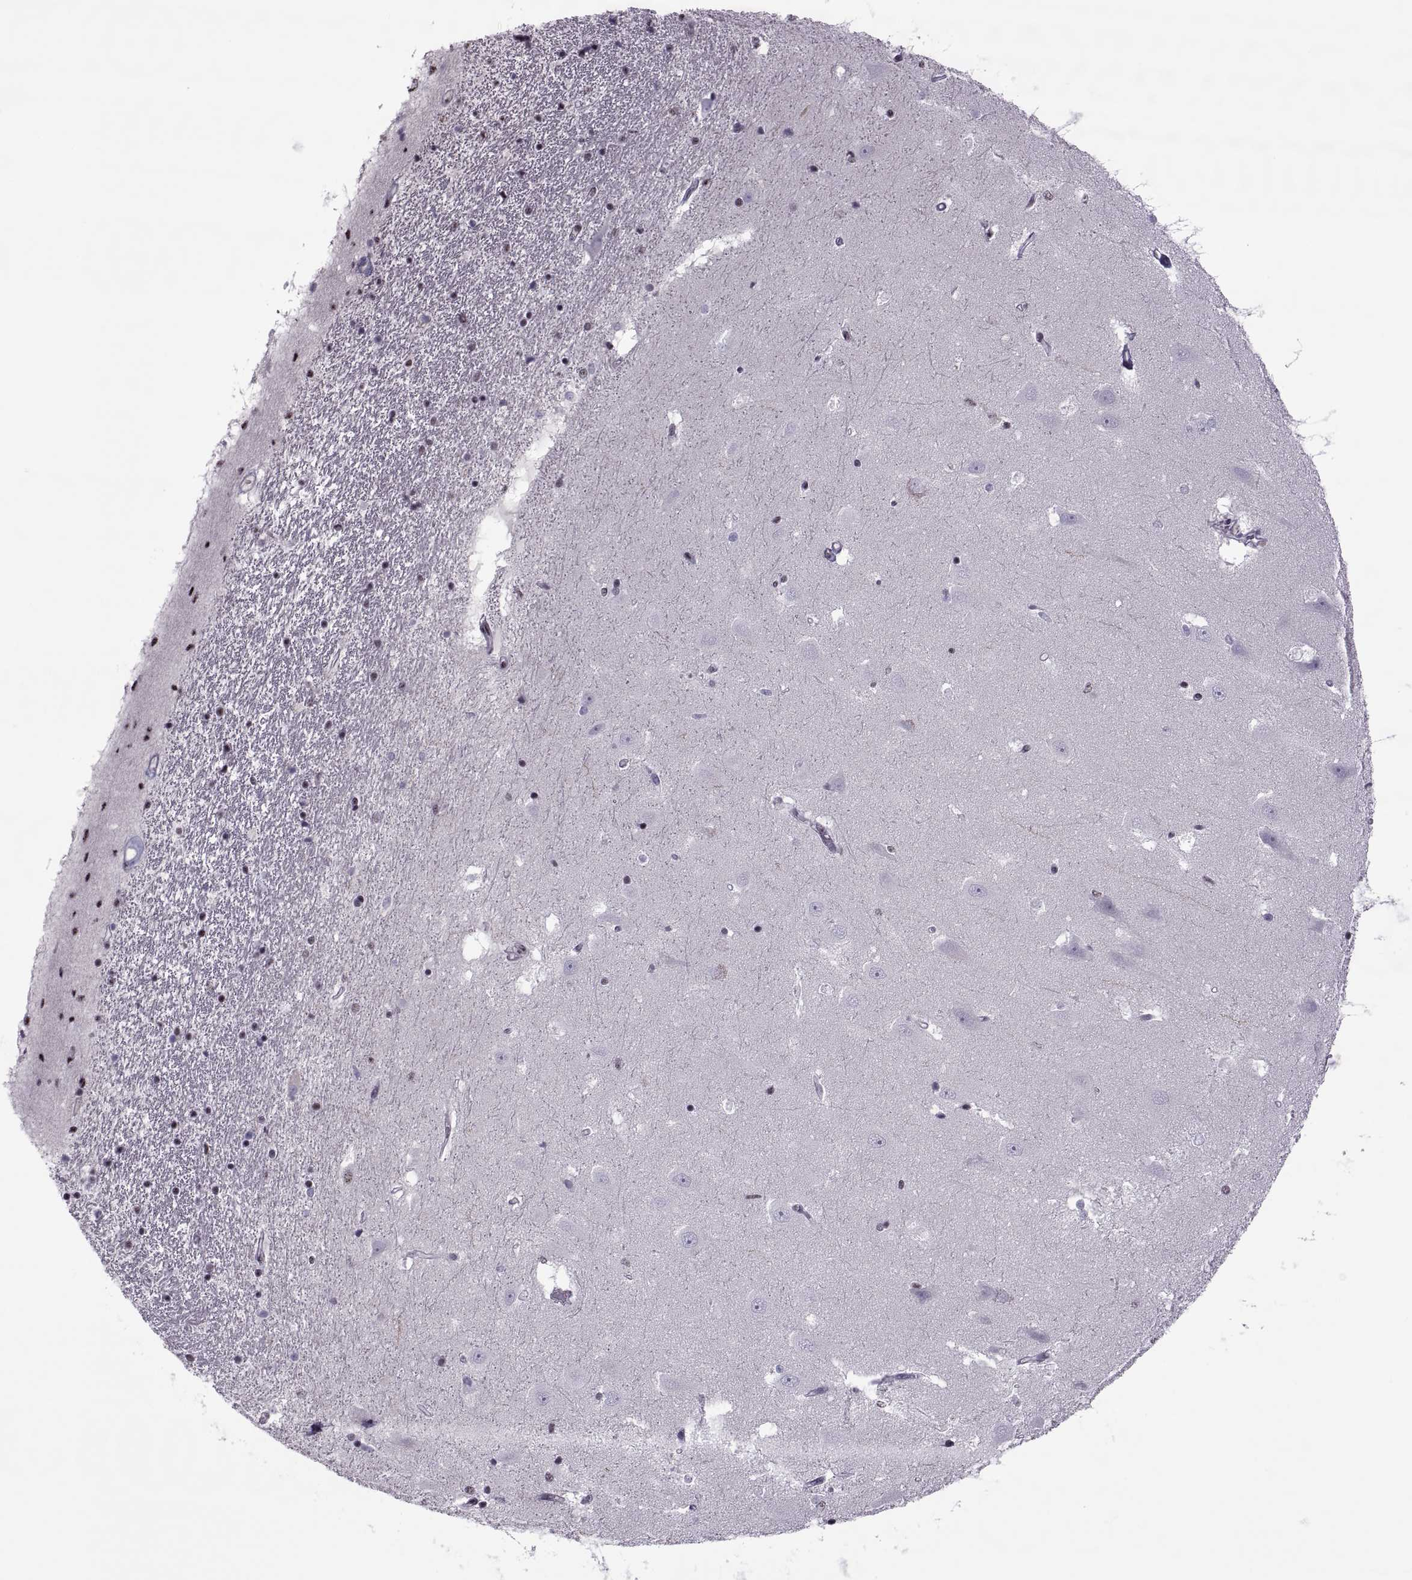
{"staining": {"intensity": "weak", "quantity": "<25%", "location": "nuclear"}, "tissue": "hippocampus", "cell_type": "Glial cells", "image_type": "normal", "snomed": [{"axis": "morphology", "description": "Normal tissue, NOS"}, {"axis": "topography", "description": "Hippocampus"}], "caption": "Glial cells show no significant positivity in normal hippocampus.", "gene": "MAGEA4", "patient": {"sex": "male", "age": 44}}